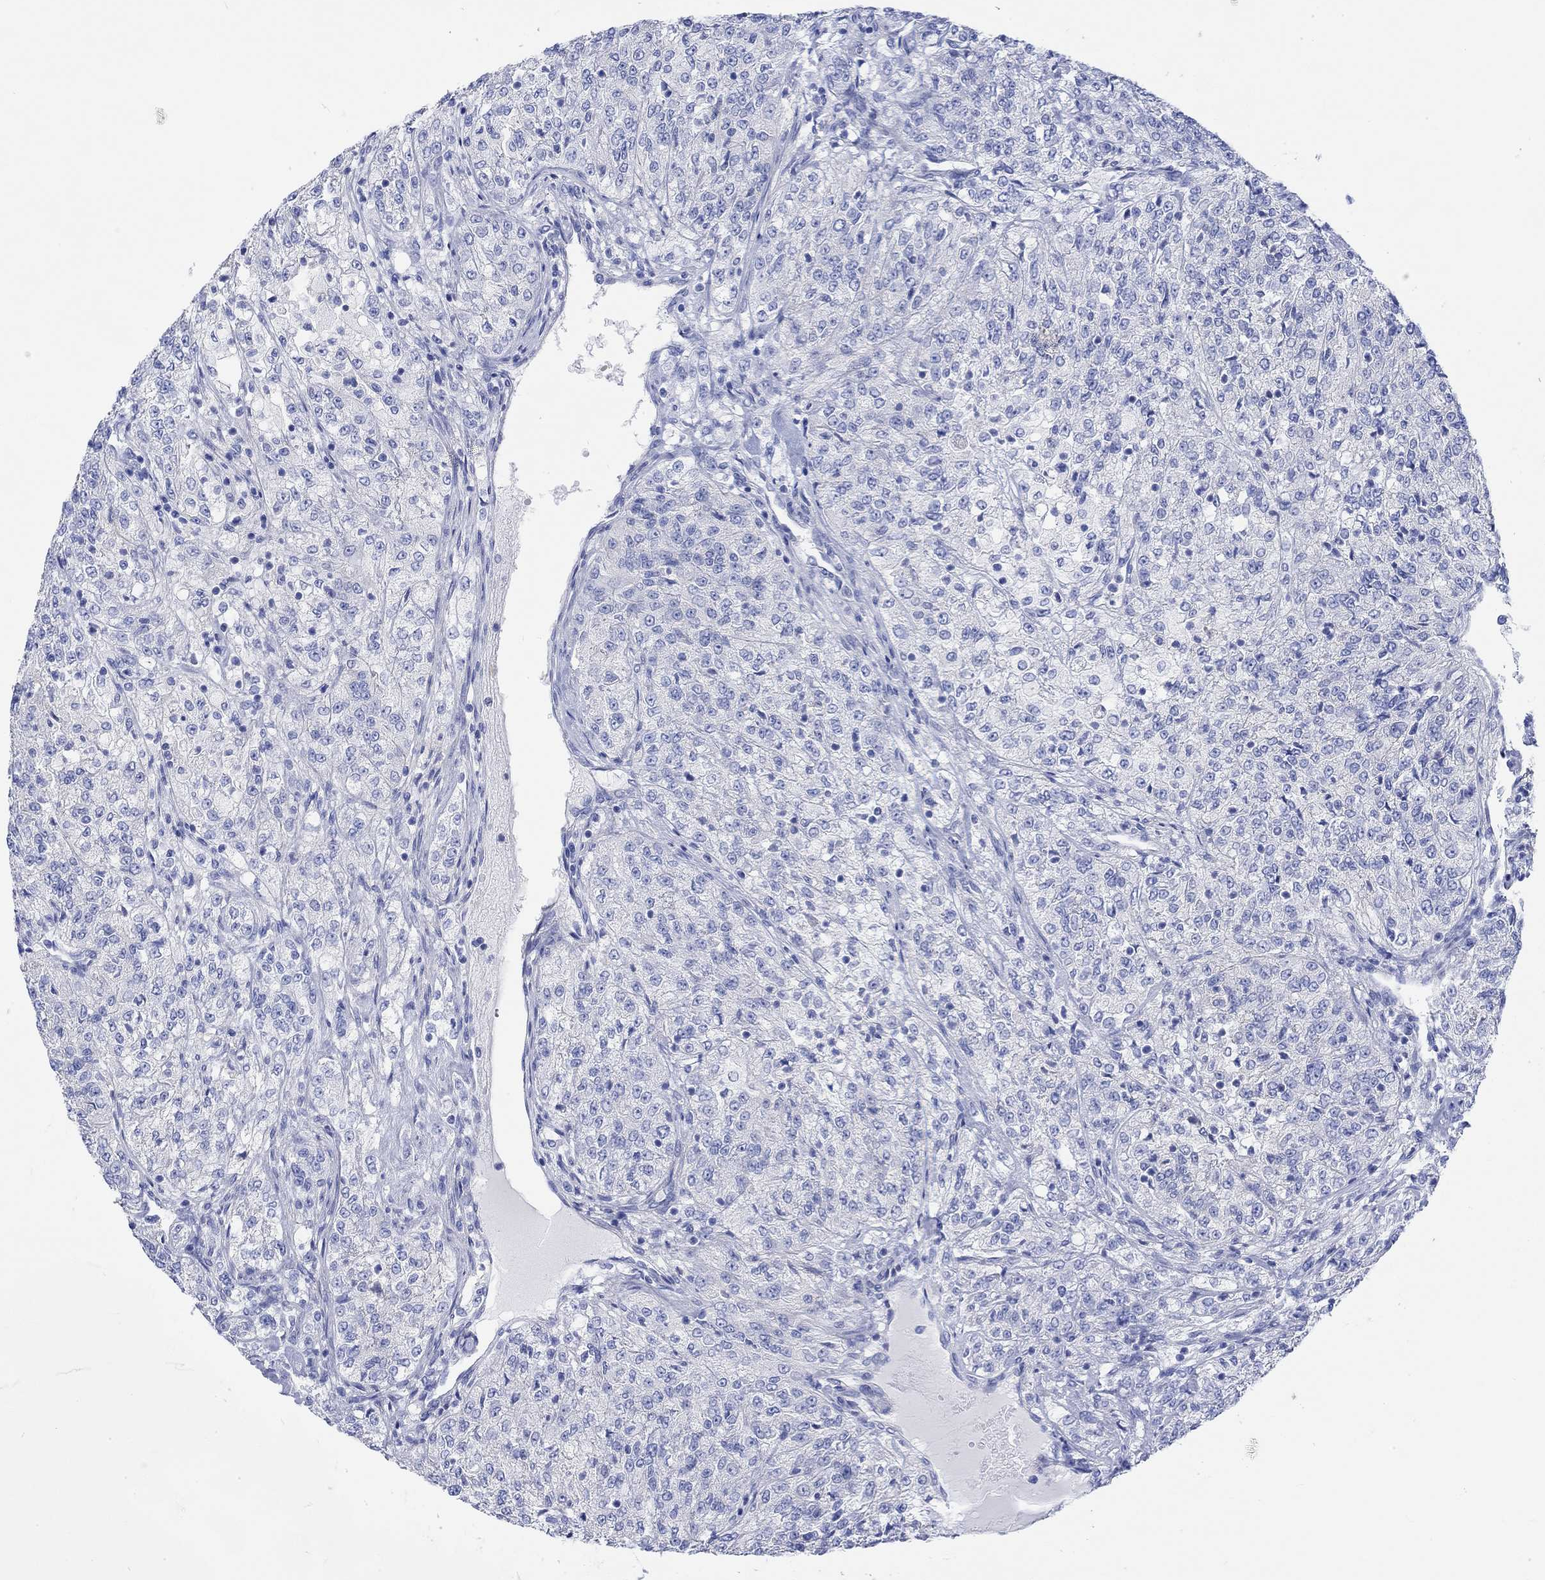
{"staining": {"intensity": "negative", "quantity": "none", "location": "none"}, "tissue": "renal cancer", "cell_type": "Tumor cells", "image_type": "cancer", "snomed": [{"axis": "morphology", "description": "Adenocarcinoma, NOS"}, {"axis": "topography", "description": "Kidney"}], "caption": "An image of renal cancer stained for a protein shows no brown staining in tumor cells. The staining is performed using DAB (3,3'-diaminobenzidine) brown chromogen with nuclei counter-stained in using hematoxylin.", "gene": "REEP6", "patient": {"sex": "female", "age": 63}}